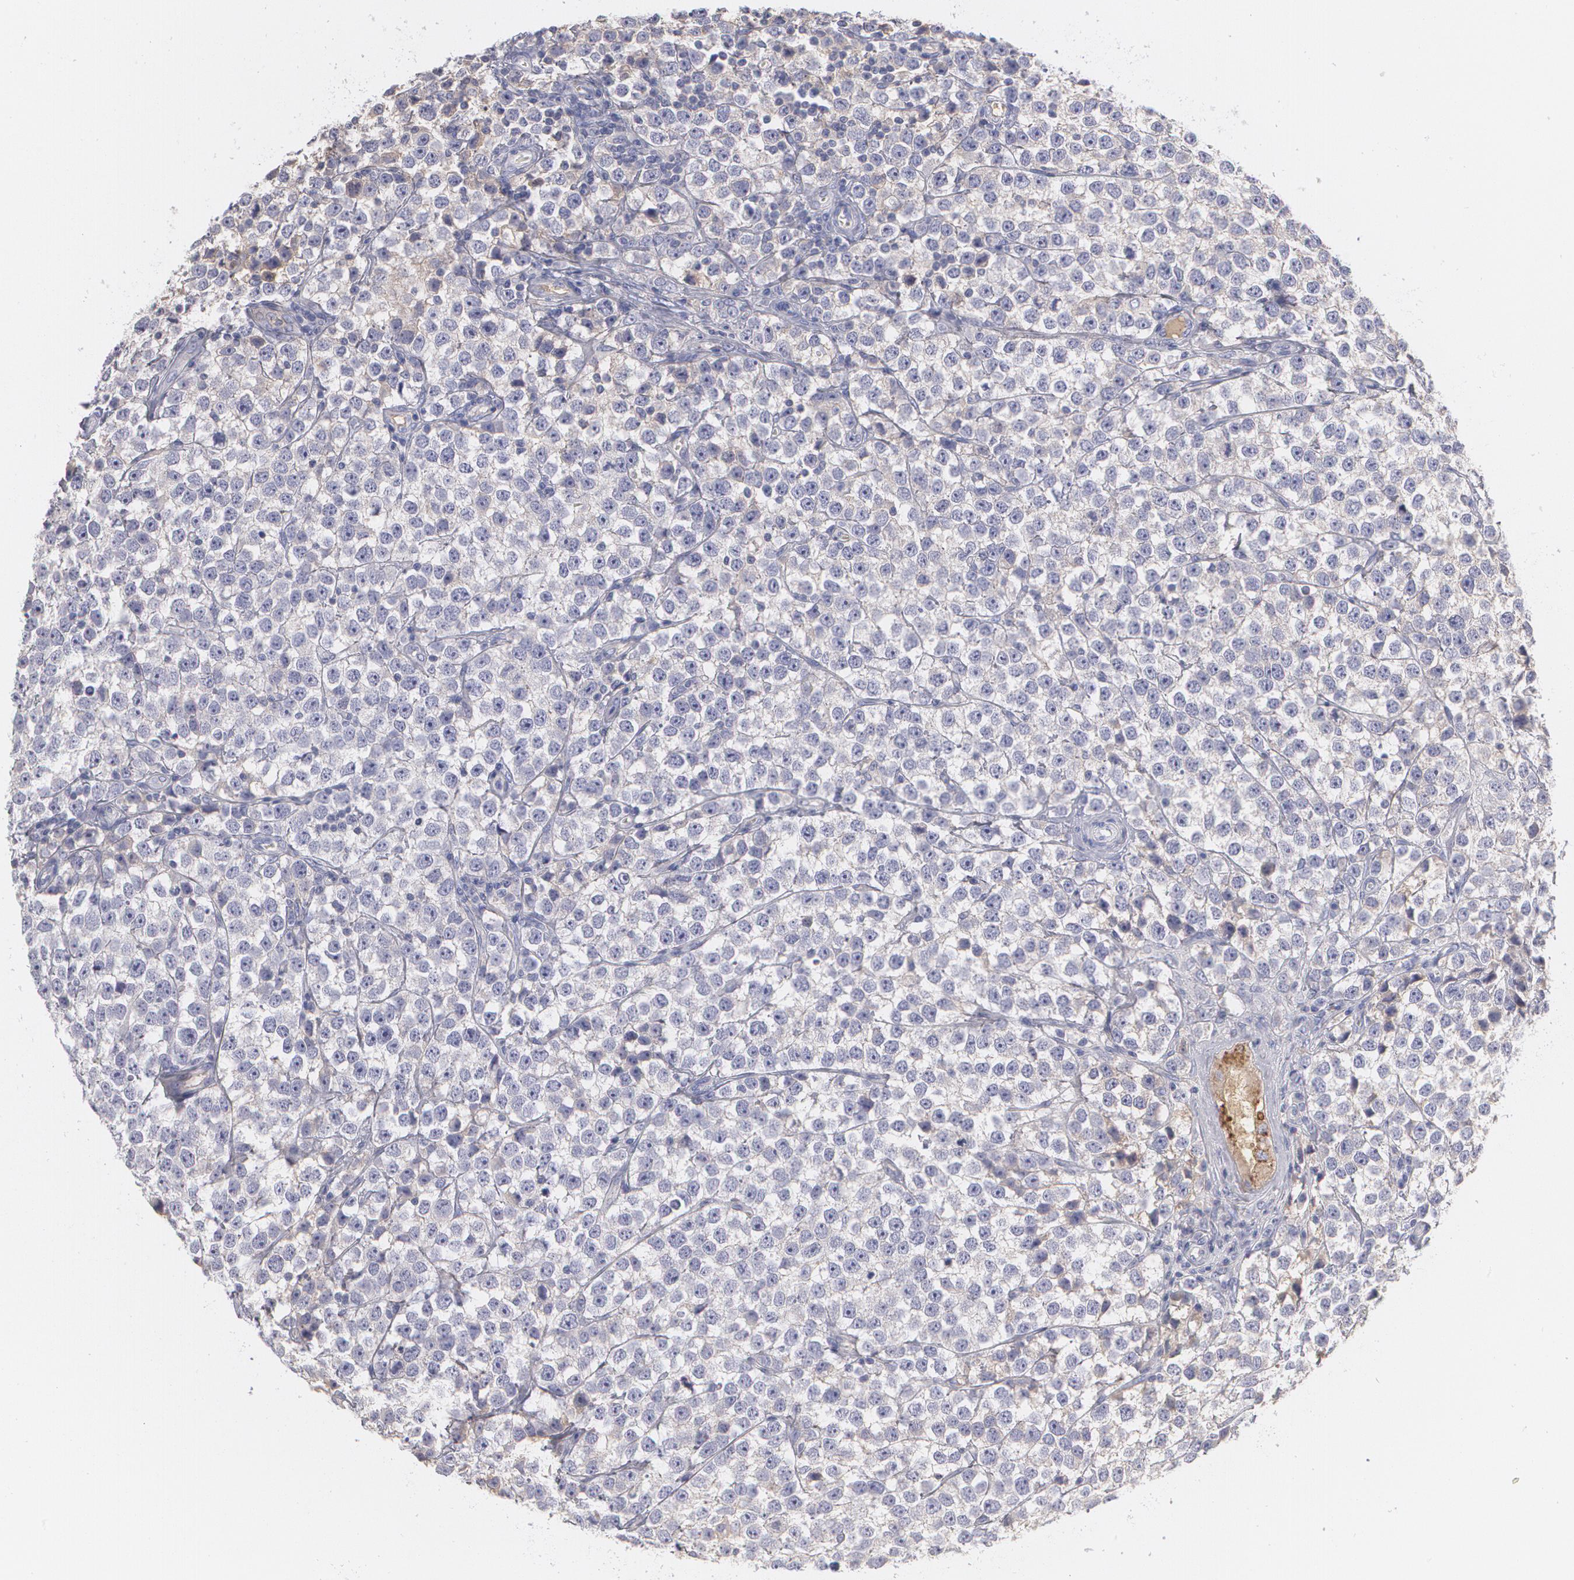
{"staining": {"intensity": "weak", "quantity": "<25%", "location": "cytoplasmic/membranous"}, "tissue": "testis cancer", "cell_type": "Tumor cells", "image_type": "cancer", "snomed": [{"axis": "morphology", "description": "Seminoma, NOS"}, {"axis": "topography", "description": "Testis"}], "caption": "High magnification brightfield microscopy of testis cancer stained with DAB (brown) and counterstained with hematoxylin (blue): tumor cells show no significant expression. Brightfield microscopy of immunohistochemistry stained with DAB (3,3'-diaminobenzidine) (brown) and hematoxylin (blue), captured at high magnification.", "gene": "SERPINA1", "patient": {"sex": "male", "age": 25}}